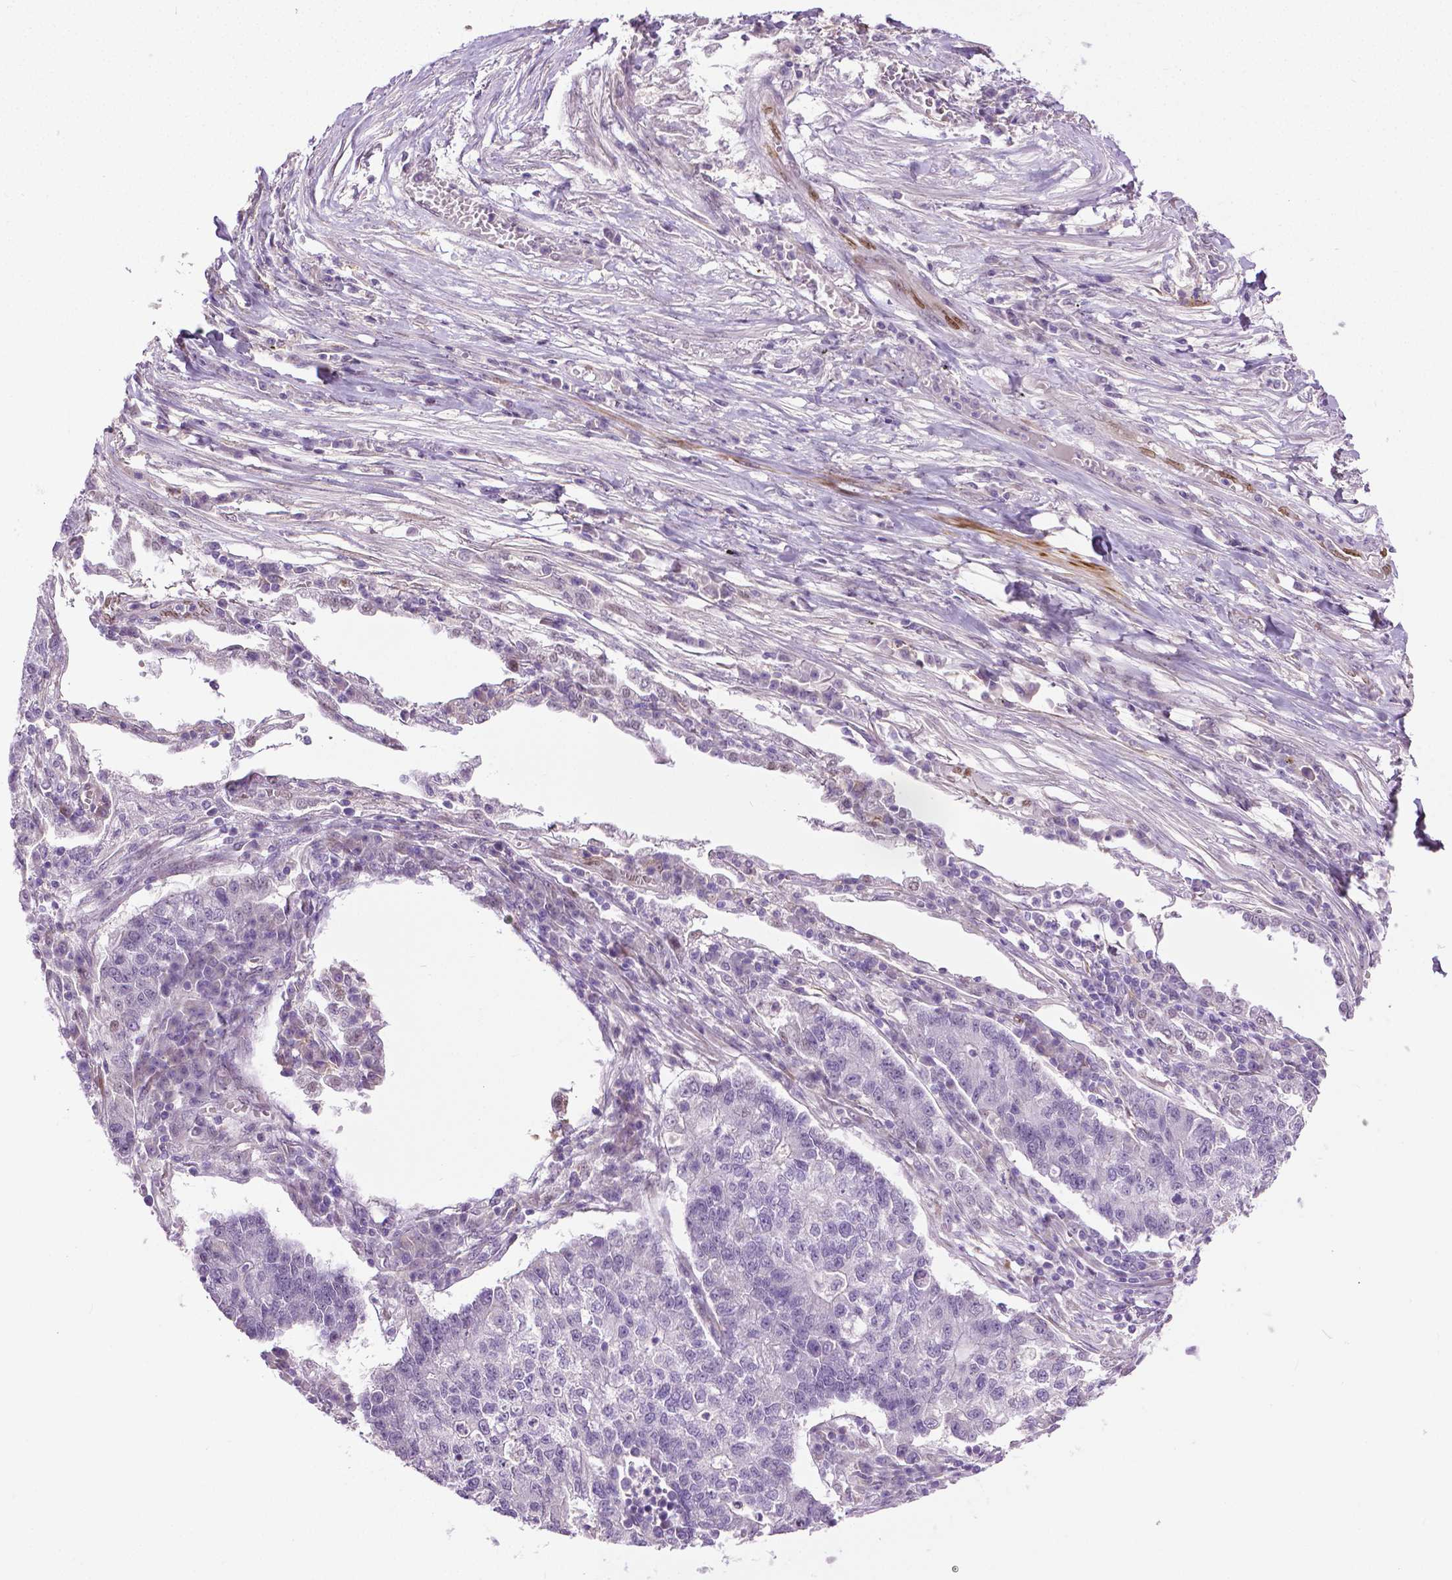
{"staining": {"intensity": "negative", "quantity": "none", "location": "none"}, "tissue": "lung cancer", "cell_type": "Tumor cells", "image_type": "cancer", "snomed": [{"axis": "morphology", "description": "Adenocarcinoma, NOS"}, {"axis": "topography", "description": "Lung"}], "caption": "Tumor cells show no significant protein expression in adenocarcinoma (lung).", "gene": "PTGER3", "patient": {"sex": "male", "age": 57}}